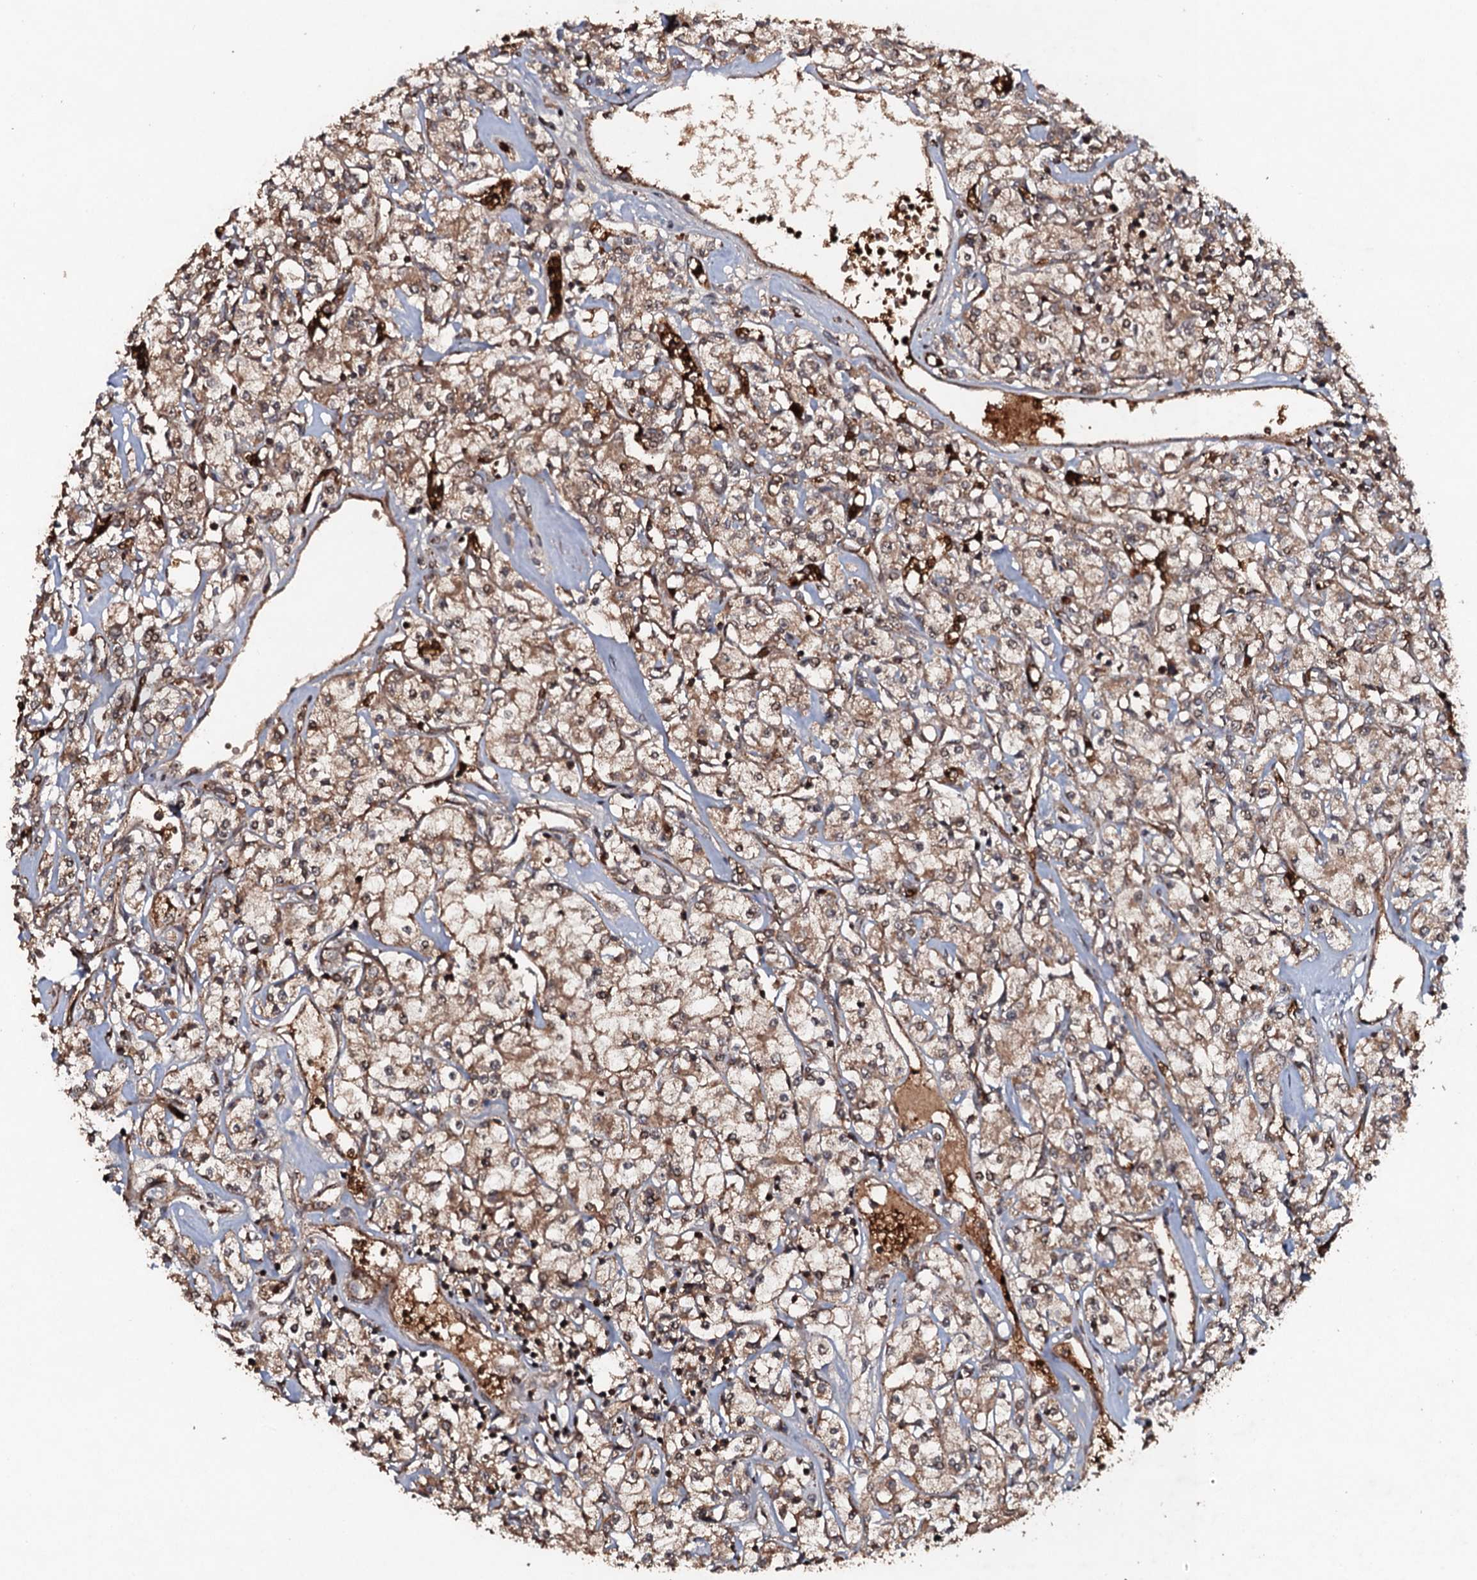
{"staining": {"intensity": "weak", "quantity": ">75%", "location": "cytoplasmic/membranous"}, "tissue": "renal cancer", "cell_type": "Tumor cells", "image_type": "cancer", "snomed": [{"axis": "morphology", "description": "Adenocarcinoma, NOS"}, {"axis": "topography", "description": "Kidney"}], "caption": "An IHC image of neoplastic tissue is shown. Protein staining in brown highlights weak cytoplasmic/membranous positivity in adenocarcinoma (renal) within tumor cells.", "gene": "ADGRG3", "patient": {"sex": "female", "age": 59}}